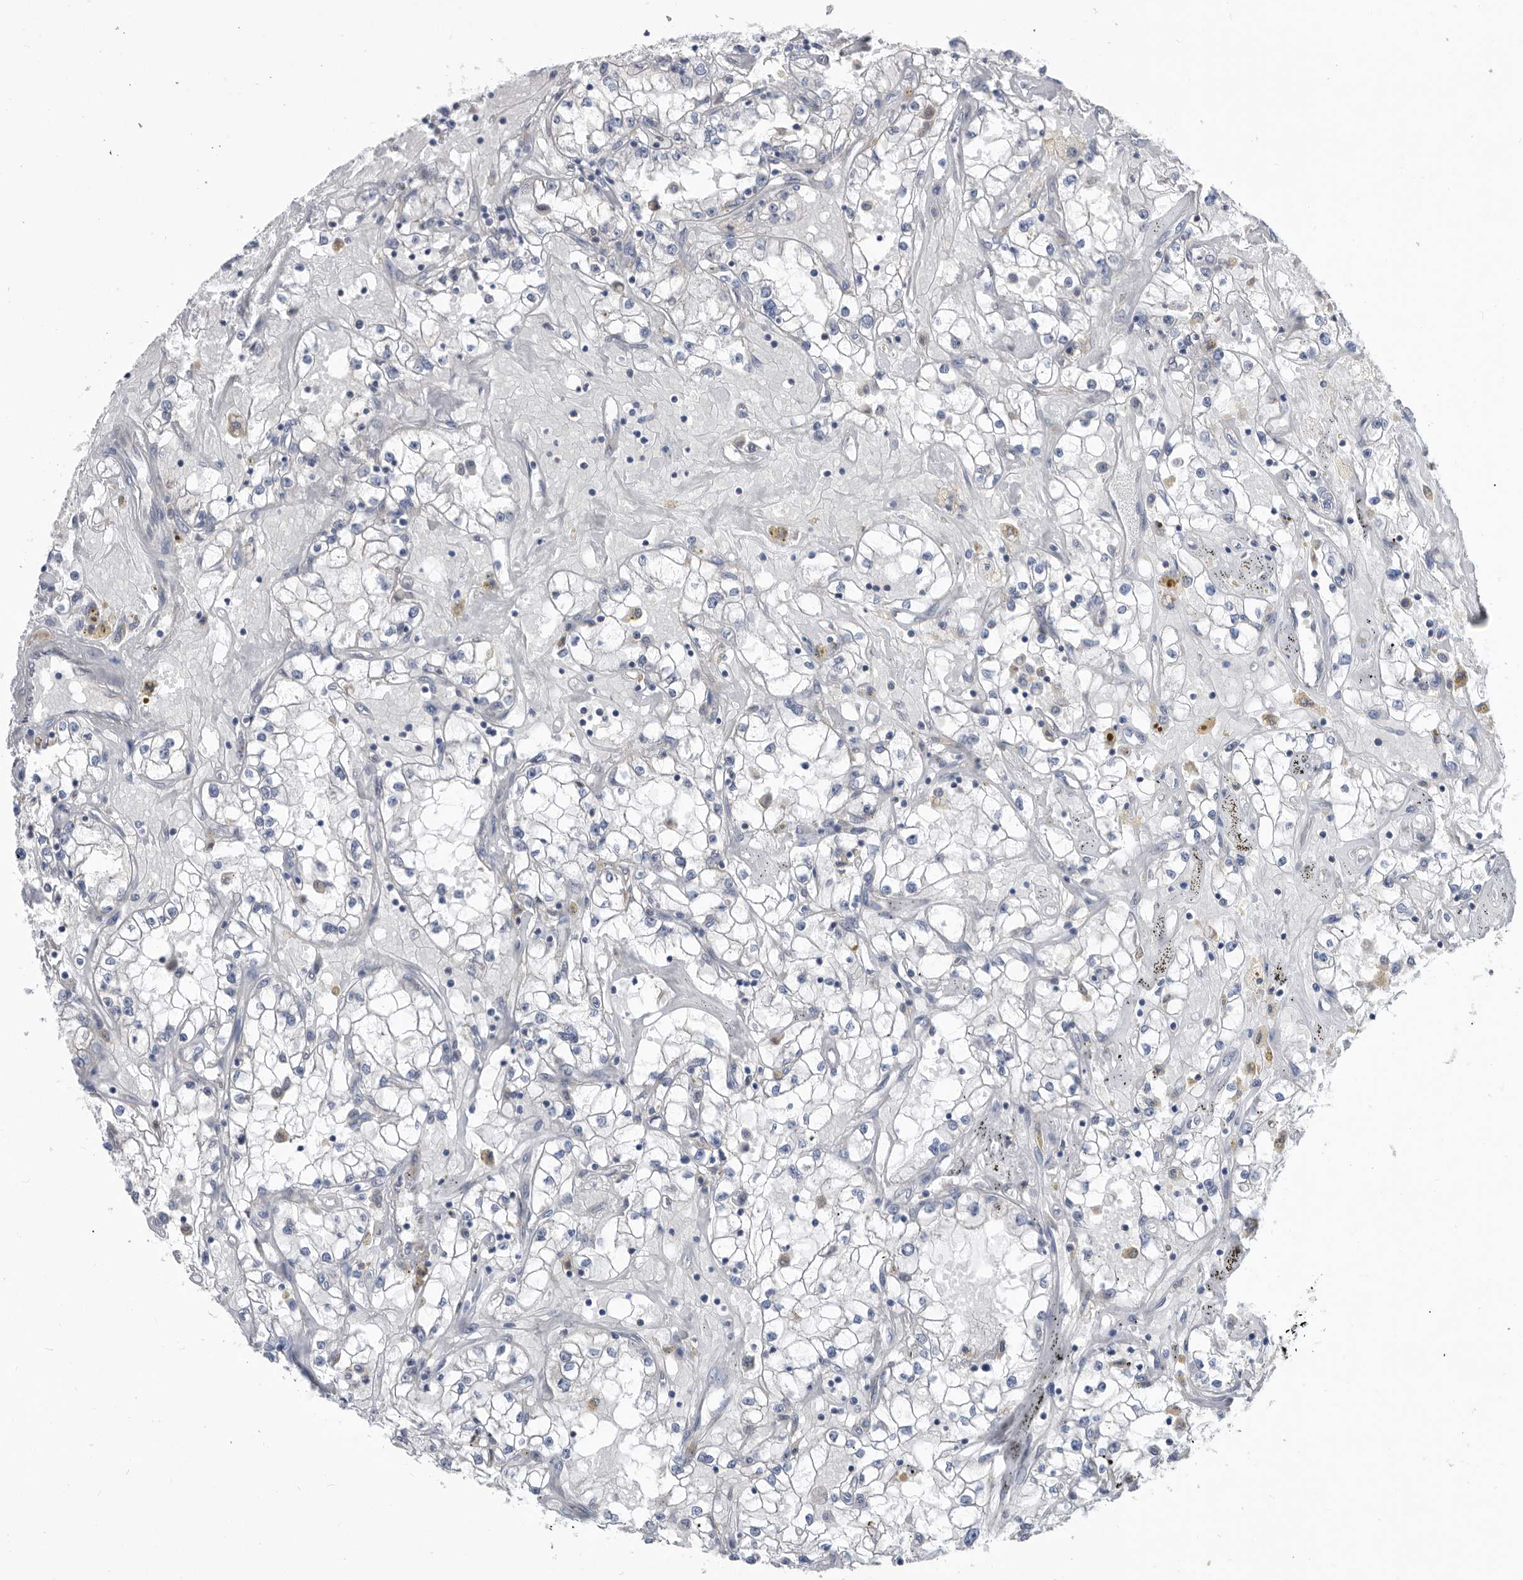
{"staining": {"intensity": "negative", "quantity": "none", "location": "none"}, "tissue": "renal cancer", "cell_type": "Tumor cells", "image_type": "cancer", "snomed": [{"axis": "morphology", "description": "Adenocarcinoma, NOS"}, {"axis": "topography", "description": "Kidney"}], "caption": "An image of renal cancer stained for a protein displays no brown staining in tumor cells.", "gene": "CCT4", "patient": {"sex": "male", "age": 56}}